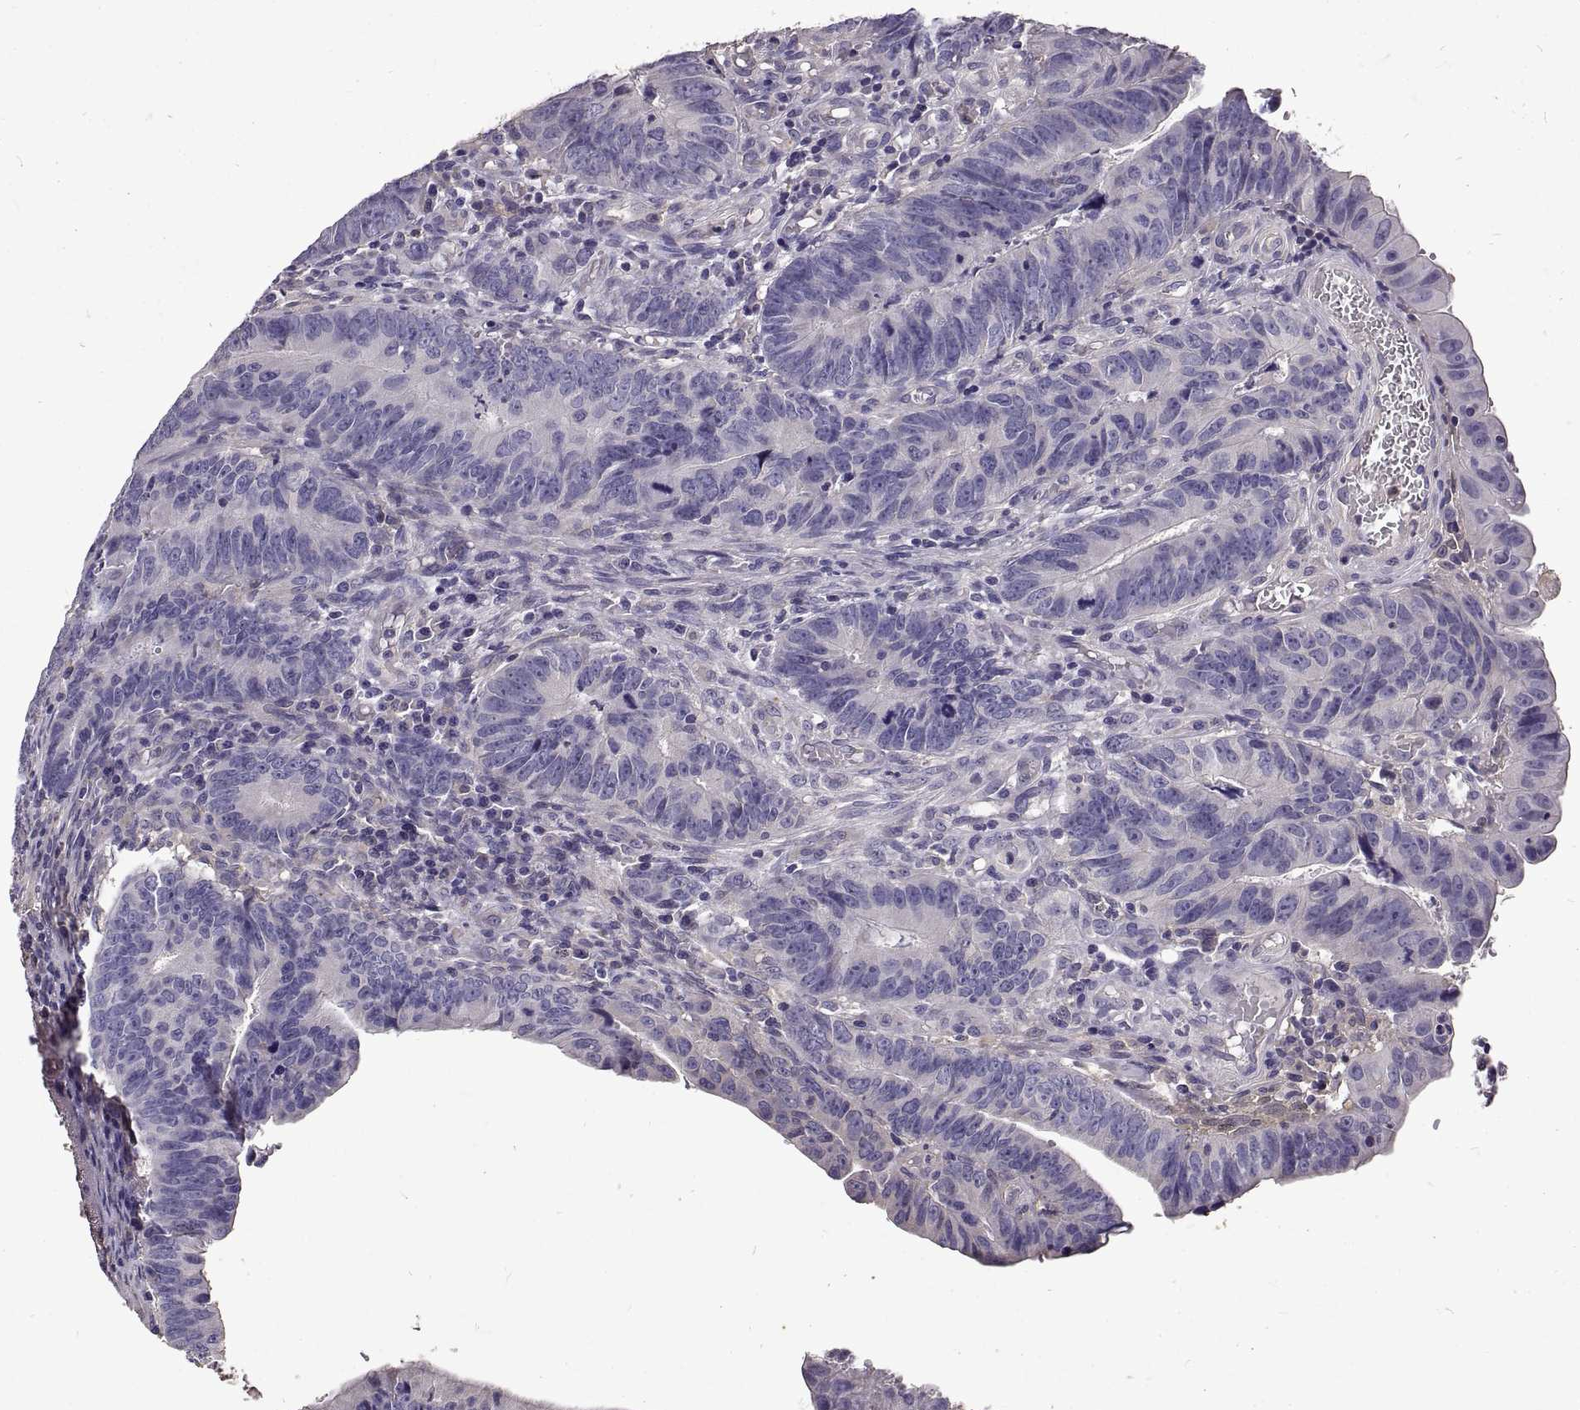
{"staining": {"intensity": "negative", "quantity": "none", "location": "none"}, "tissue": "colorectal cancer", "cell_type": "Tumor cells", "image_type": "cancer", "snomed": [{"axis": "morphology", "description": "Adenocarcinoma, NOS"}, {"axis": "topography", "description": "Colon"}], "caption": "Immunohistochemical staining of human colorectal adenocarcinoma exhibits no significant expression in tumor cells.", "gene": "PEA15", "patient": {"sex": "female", "age": 87}}